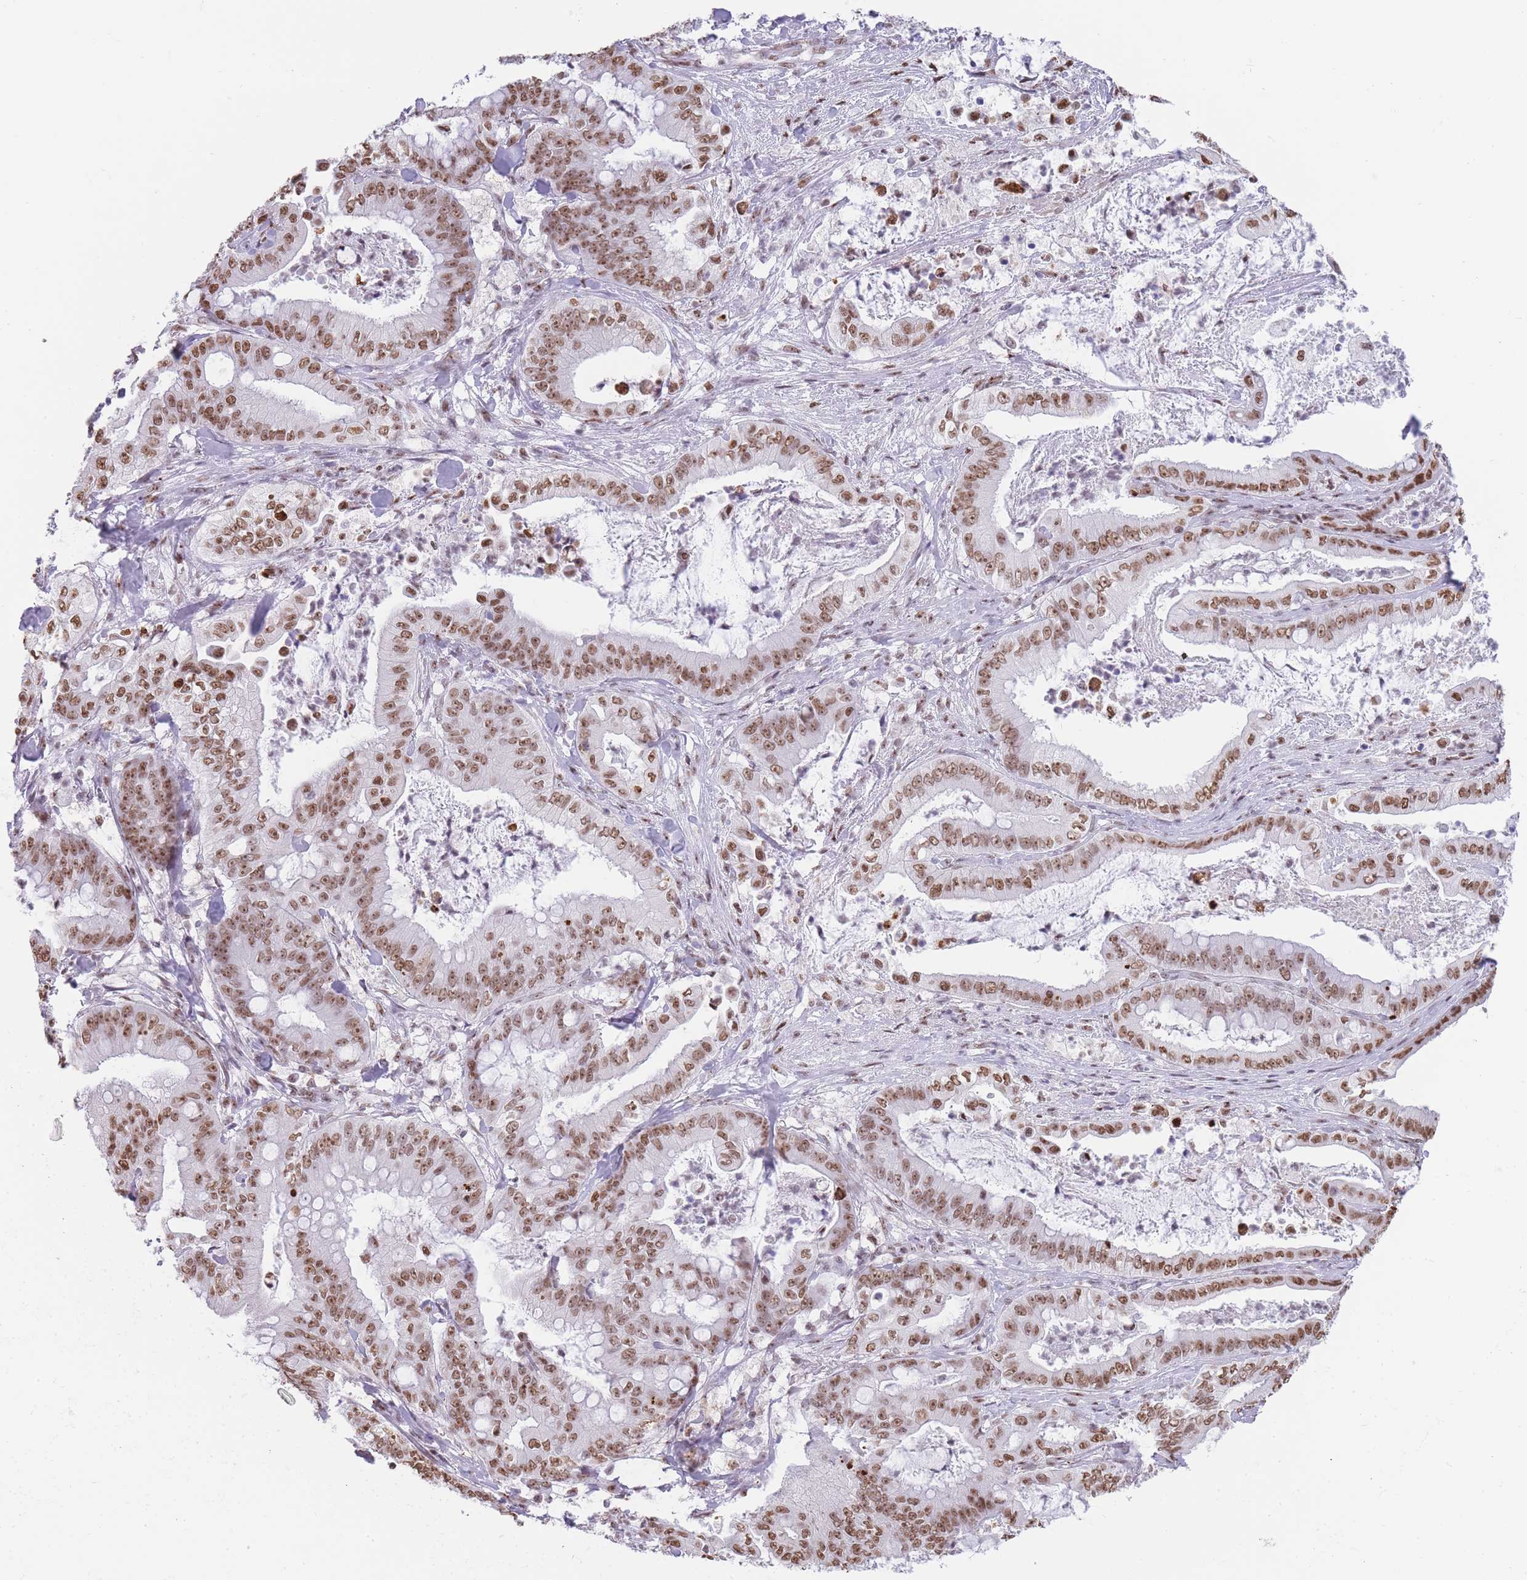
{"staining": {"intensity": "moderate", "quantity": ">75%", "location": "nuclear"}, "tissue": "pancreatic cancer", "cell_type": "Tumor cells", "image_type": "cancer", "snomed": [{"axis": "morphology", "description": "Adenocarcinoma, NOS"}, {"axis": "topography", "description": "Pancreas"}], "caption": "Pancreatic cancer (adenocarcinoma) was stained to show a protein in brown. There is medium levels of moderate nuclear staining in about >75% of tumor cells.", "gene": "EVC2", "patient": {"sex": "male", "age": 71}}